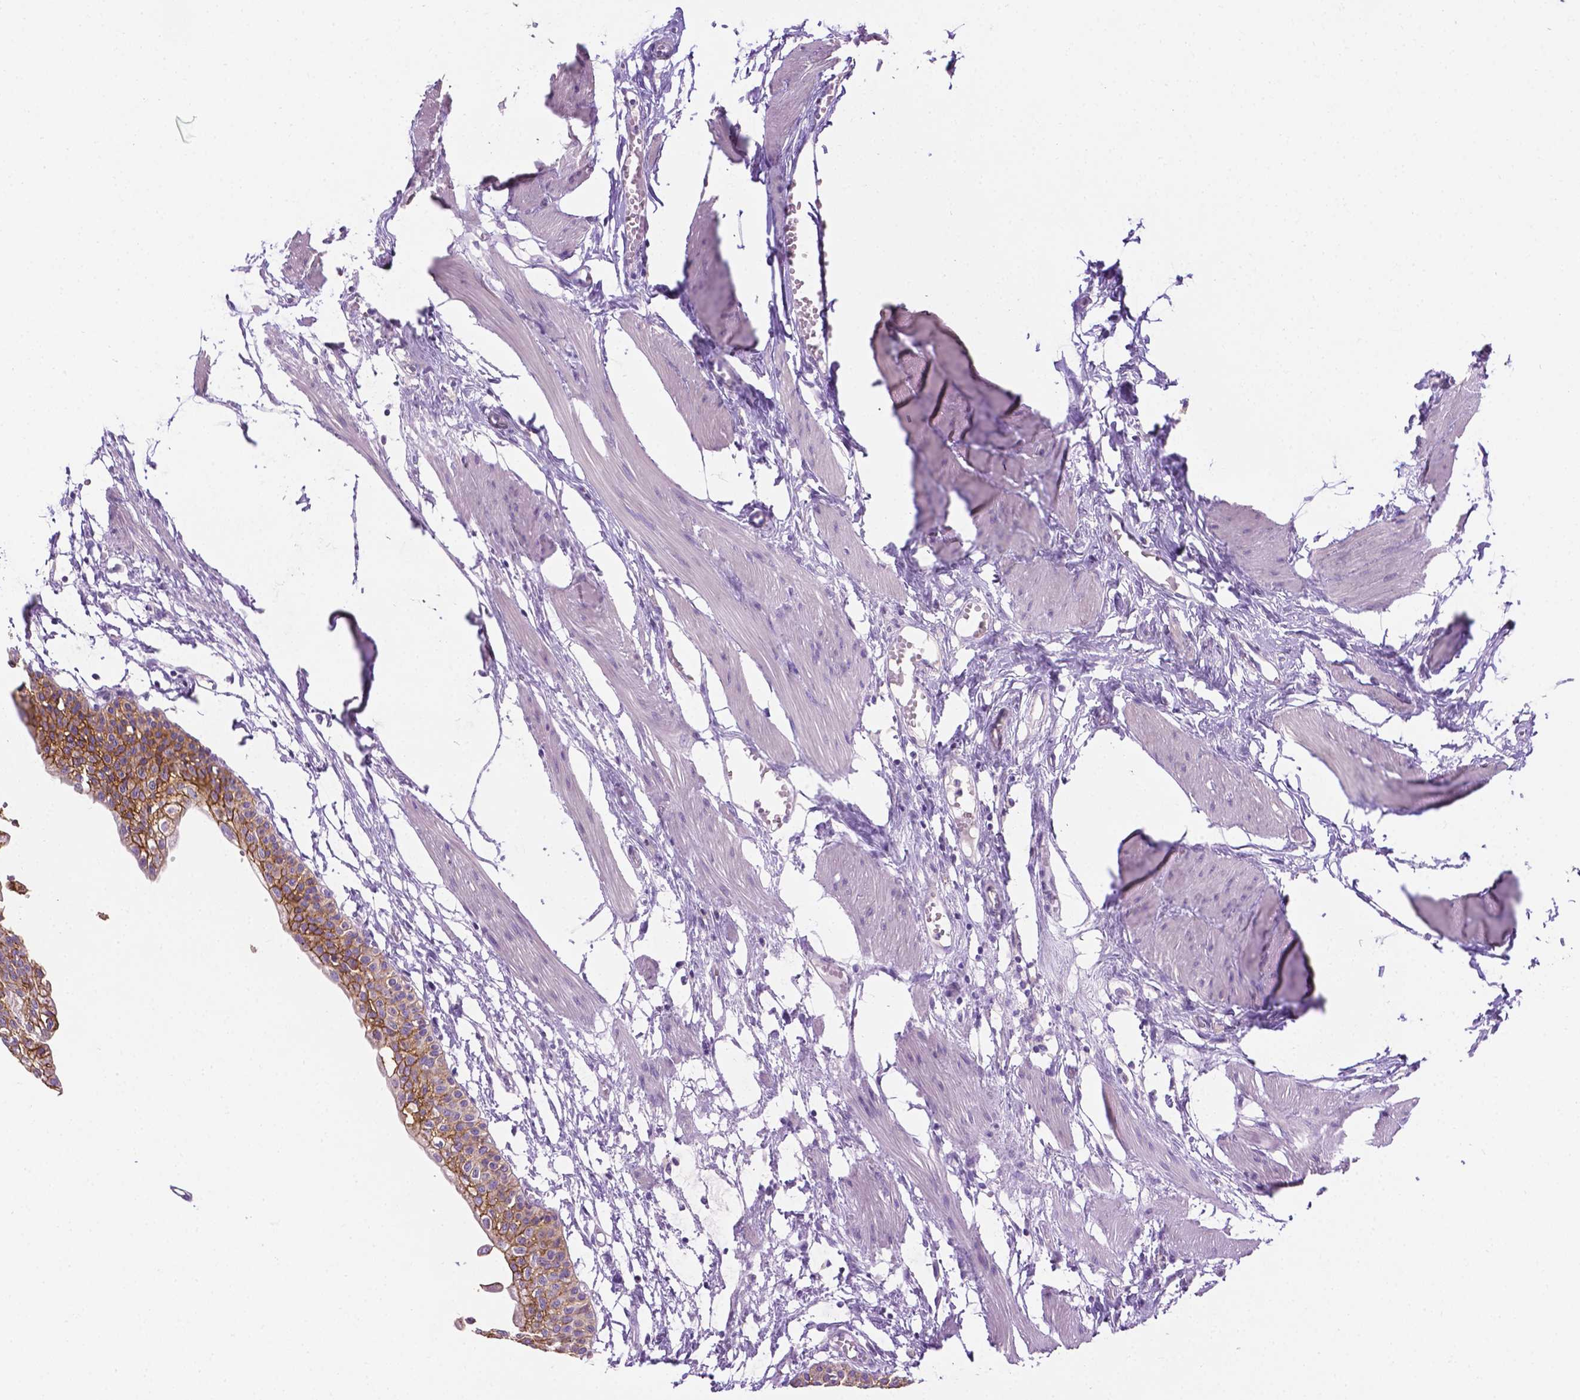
{"staining": {"intensity": "strong", "quantity": ">75%", "location": "cytoplasmic/membranous"}, "tissue": "urinary bladder", "cell_type": "Urothelial cells", "image_type": "normal", "snomed": [{"axis": "morphology", "description": "Normal tissue, NOS"}, {"axis": "topography", "description": "Urinary bladder"}, {"axis": "topography", "description": "Peripheral nerve tissue"}], "caption": "Urothelial cells demonstrate high levels of strong cytoplasmic/membranous positivity in about >75% of cells in unremarkable human urinary bladder. The protein is shown in brown color, while the nuclei are stained blue.", "gene": "TACSTD2", "patient": {"sex": "male", "age": 55}}